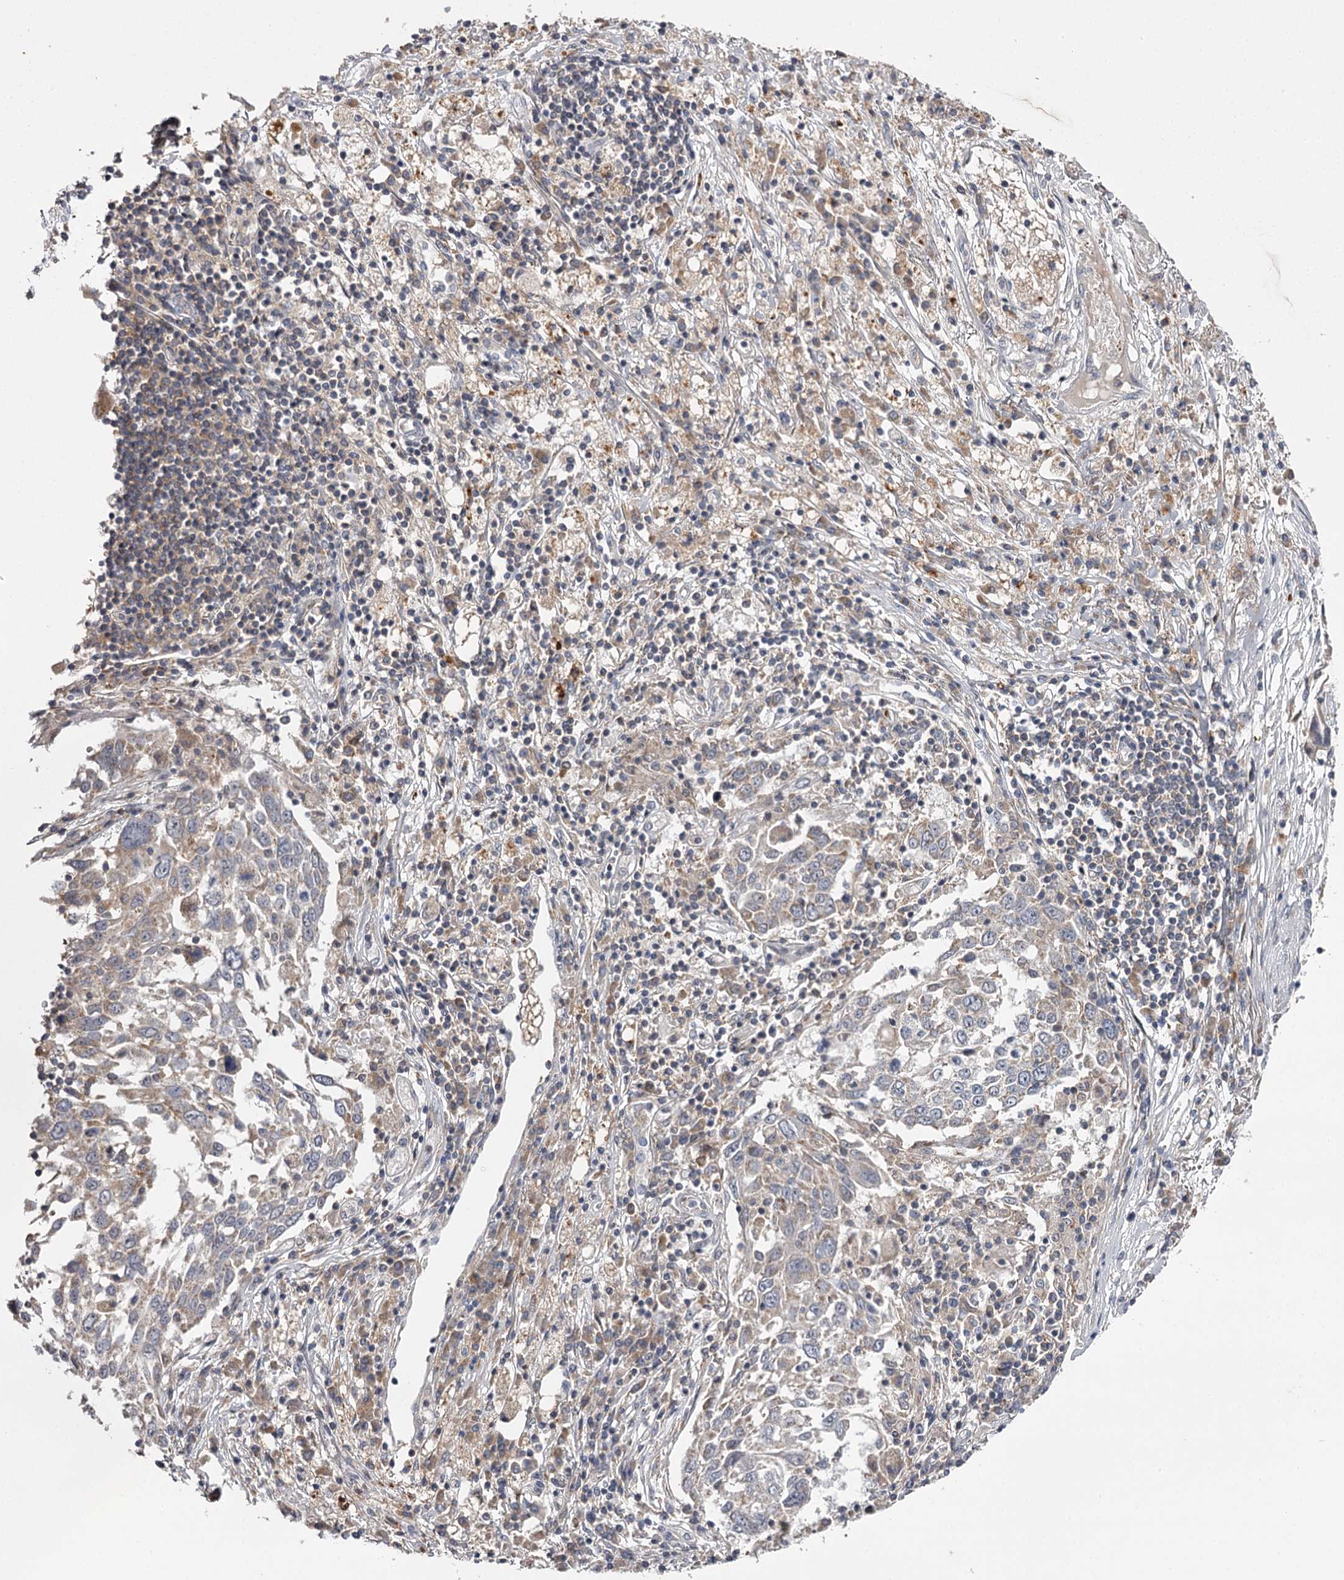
{"staining": {"intensity": "weak", "quantity": "<25%", "location": "cytoplasmic/membranous"}, "tissue": "lung cancer", "cell_type": "Tumor cells", "image_type": "cancer", "snomed": [{"axis": "morphology", "description": "Squamous cell carcinoma, NOS"}, {"axis": "topography", "description": "Lung"}], "caption": "IHC of squamous cell carcinoma (lung) displays no expression in tumor cells.", "gene": "RASSF6", "patient": {"sex": "male", "age": 65}}